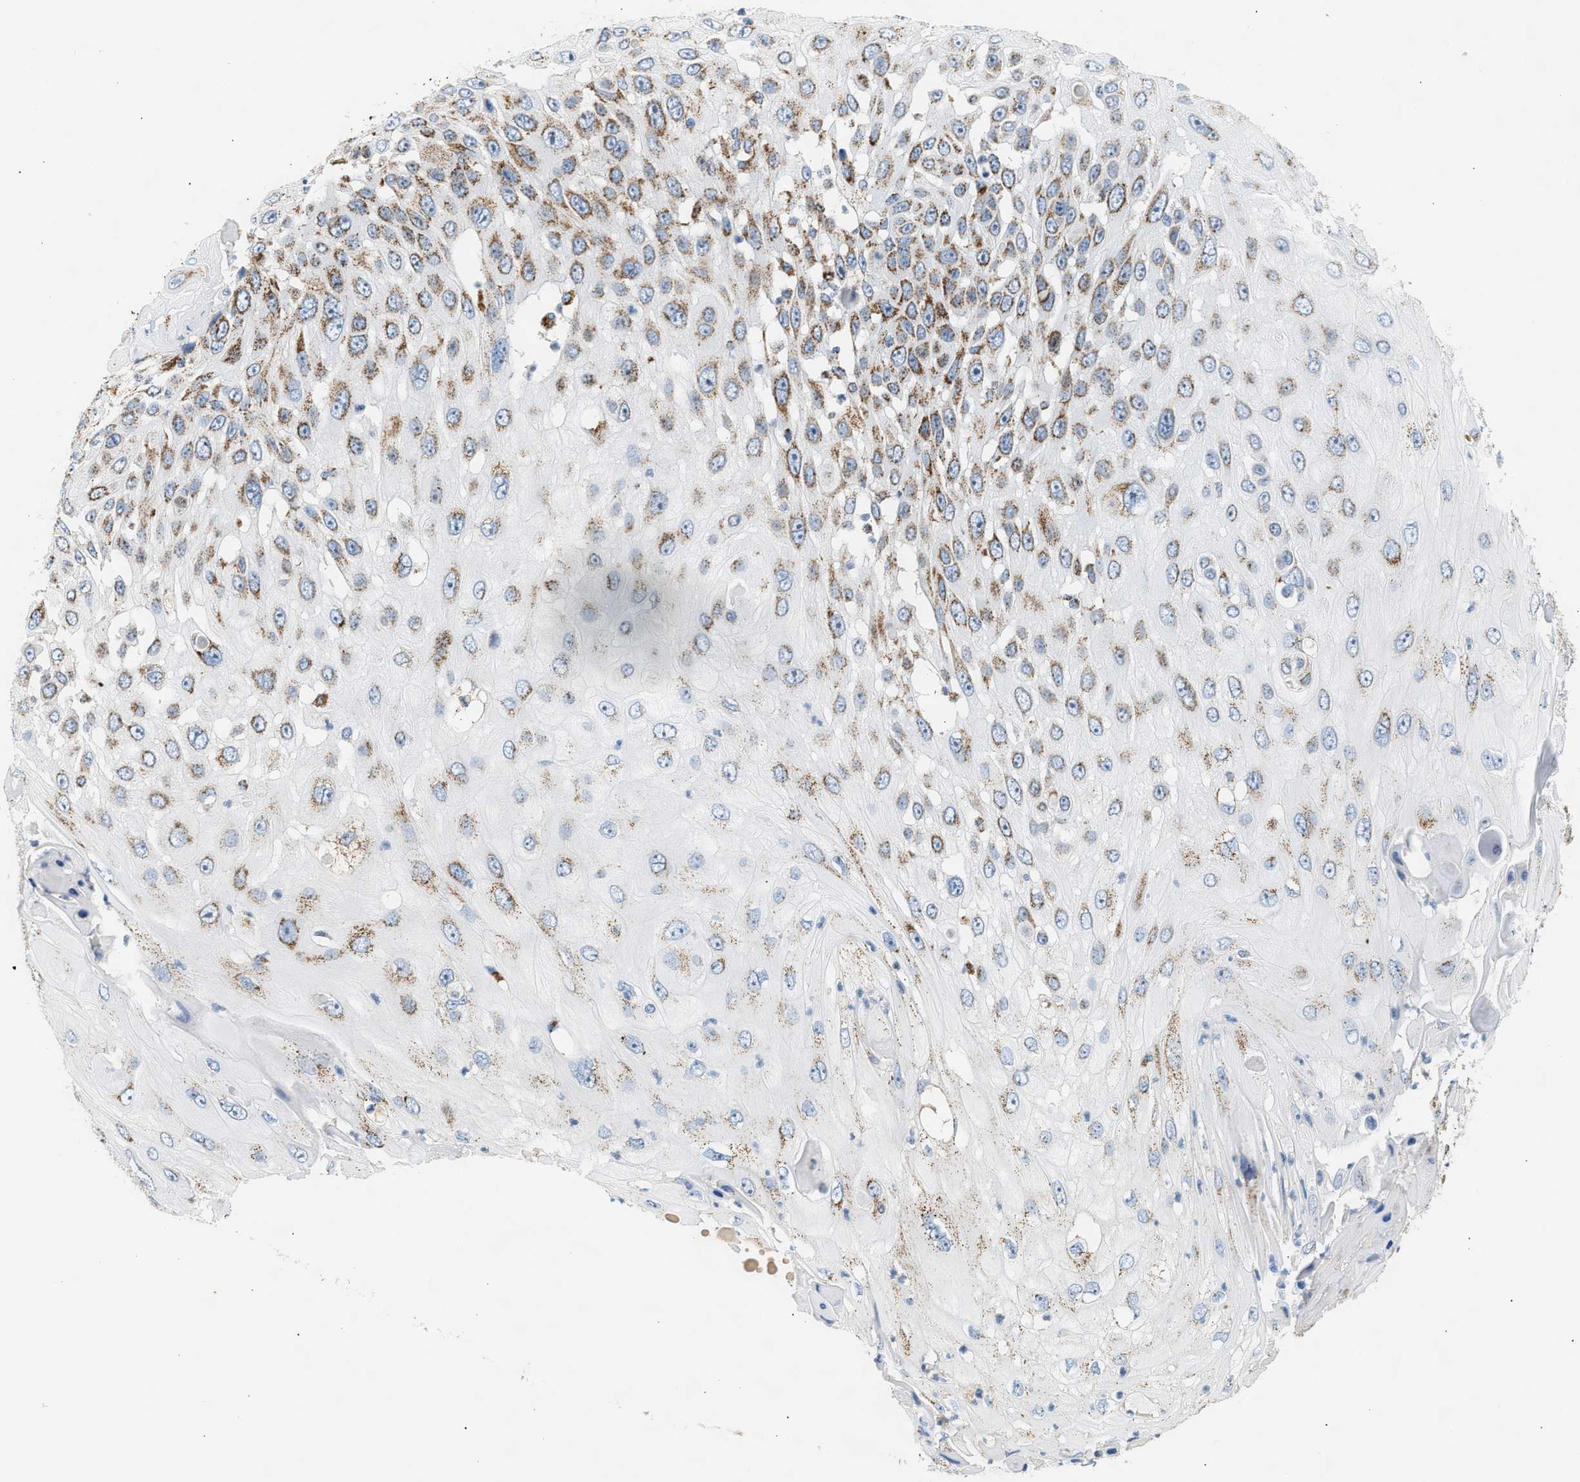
{"staining": {"intensity": "moderate", "quantity": "25%-75%", "location": "cytoplasmic/membranous"}, "tissue": "skin cancer", "cell_type": "Tumor cells", "image_type": "cancer", "snomed": [{"axis": "morphology", "description": "Squamous cell carcinoma, NOS"}, {"axis": "topography", "description": "Skin"}], "caption": "DAB immunohistochemical staining of skin squamous cell carcinoma demonstrates moderate cytoplasmic/membranous protein staining in about 25%-75% of tumor cells.", "gene": "OGDH", "patient": {"sex": "female", "age": 44}}